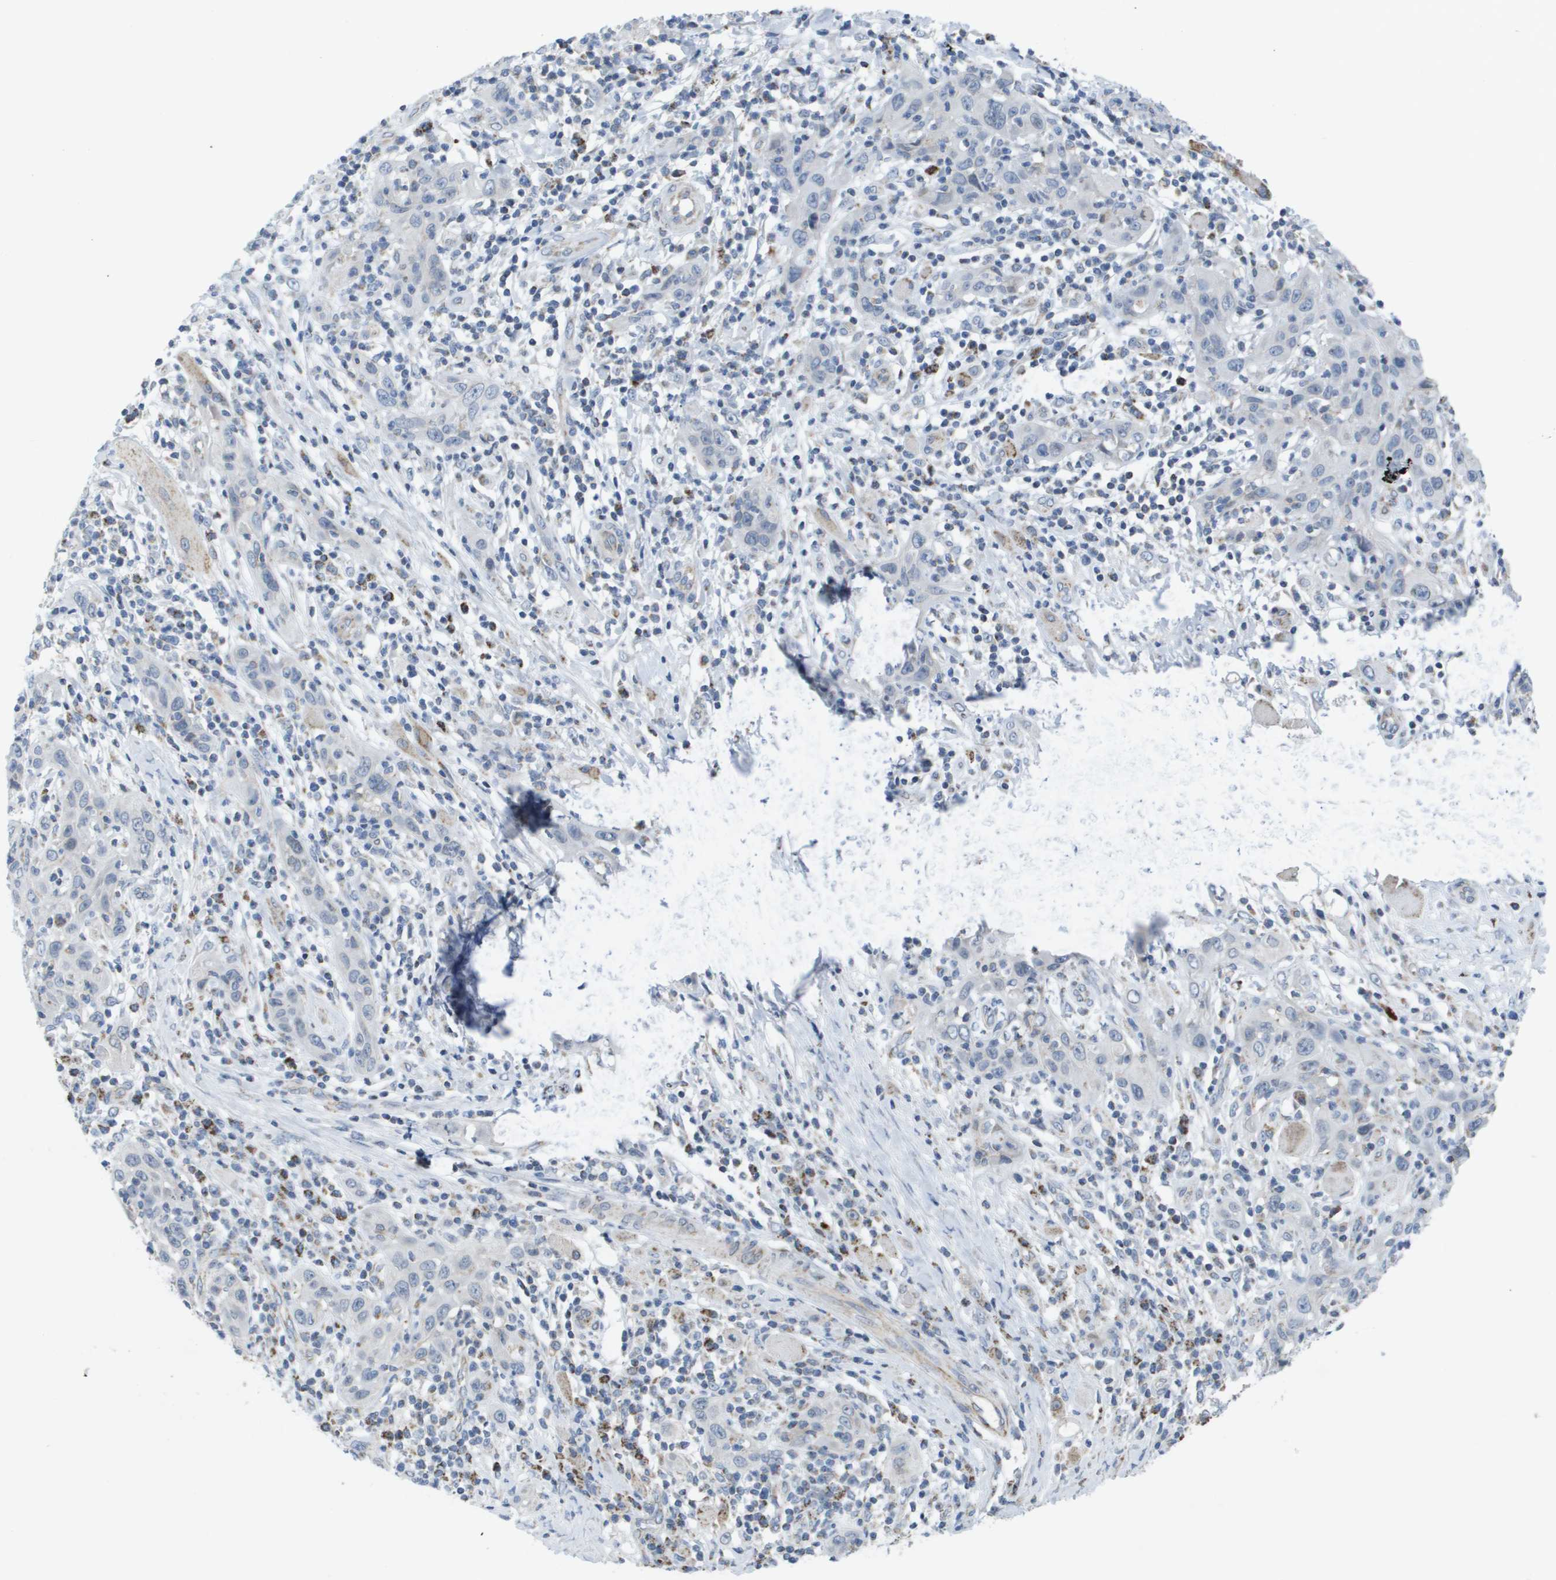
{"staining": {"intensity": "negative", "quantity": "none", "location": "none"}, "tissue": "skin cancer", "cell_type": "Tumor cells", "image_type": "cancer", "snomed": [{"axis": "morphology", "description": "Squamous cell carcinoma, NOS"}, {"axis": "topography", "description": "Skin"}], "caption": "Skin squamous cell carcinoma was stained to show a protein in brown. There is no significant positivity in tumor cells.", "gene": "TMEM223", "patient": {"sex": "female", "age": 88}}